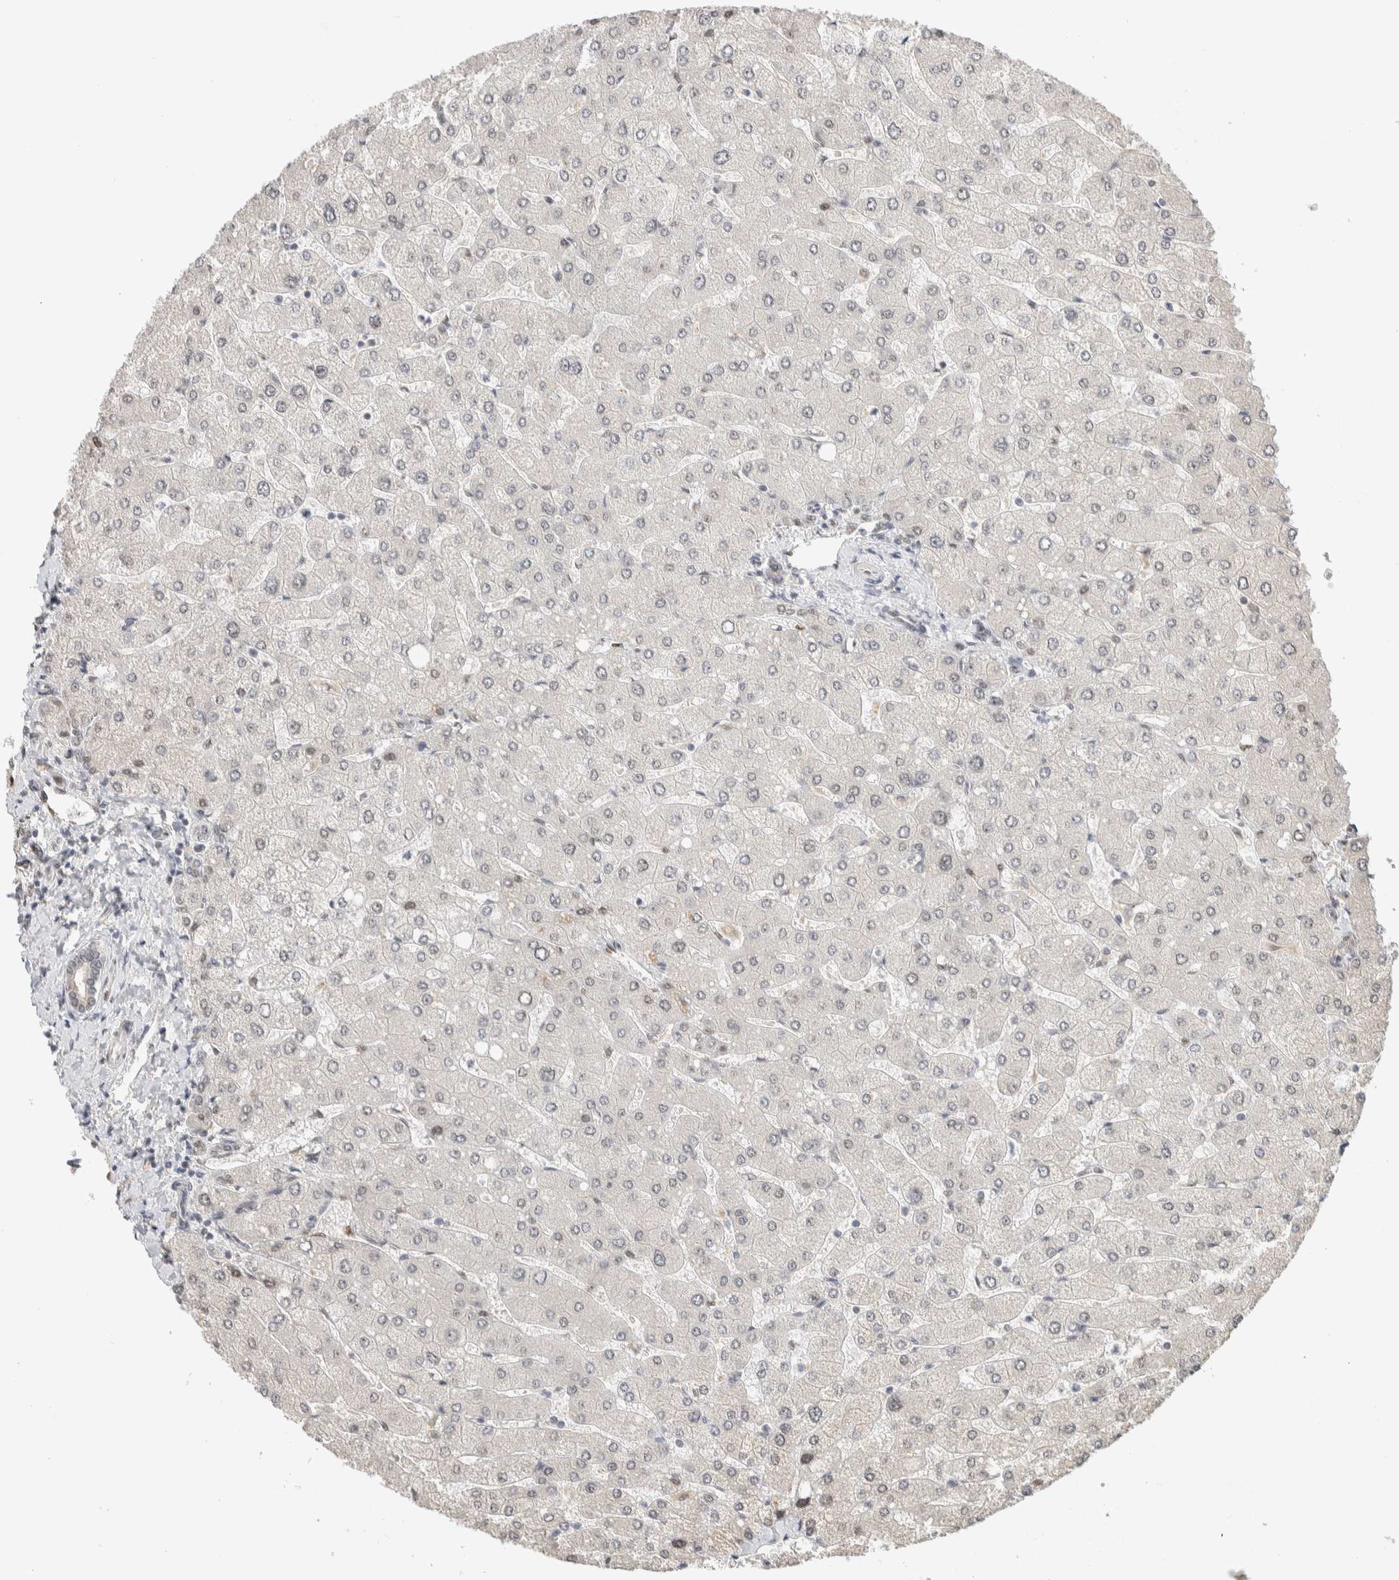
{"staining": {"intensity": "weak", "quantity": "<25%", "location": "nuclear"}, "tissue": "liver", "cell_type": "Cholangiocytes", "image_type": "normal", "snomed": [{"axis": "morphology", "description": "Normal tissue, NOS"}, {"axis": "topography", "description": "Liver"}], "caption": "Benign liver was stained to show a protein in brown. There is no significant positivity in cholangiocytes. (DAB (3,3'-diaminobenzidine) immunohistochemistry visualized using brightfield microscopy, high magnification).", "gene": "PUS7", "patient": {"sex": "male", "age": 55}}